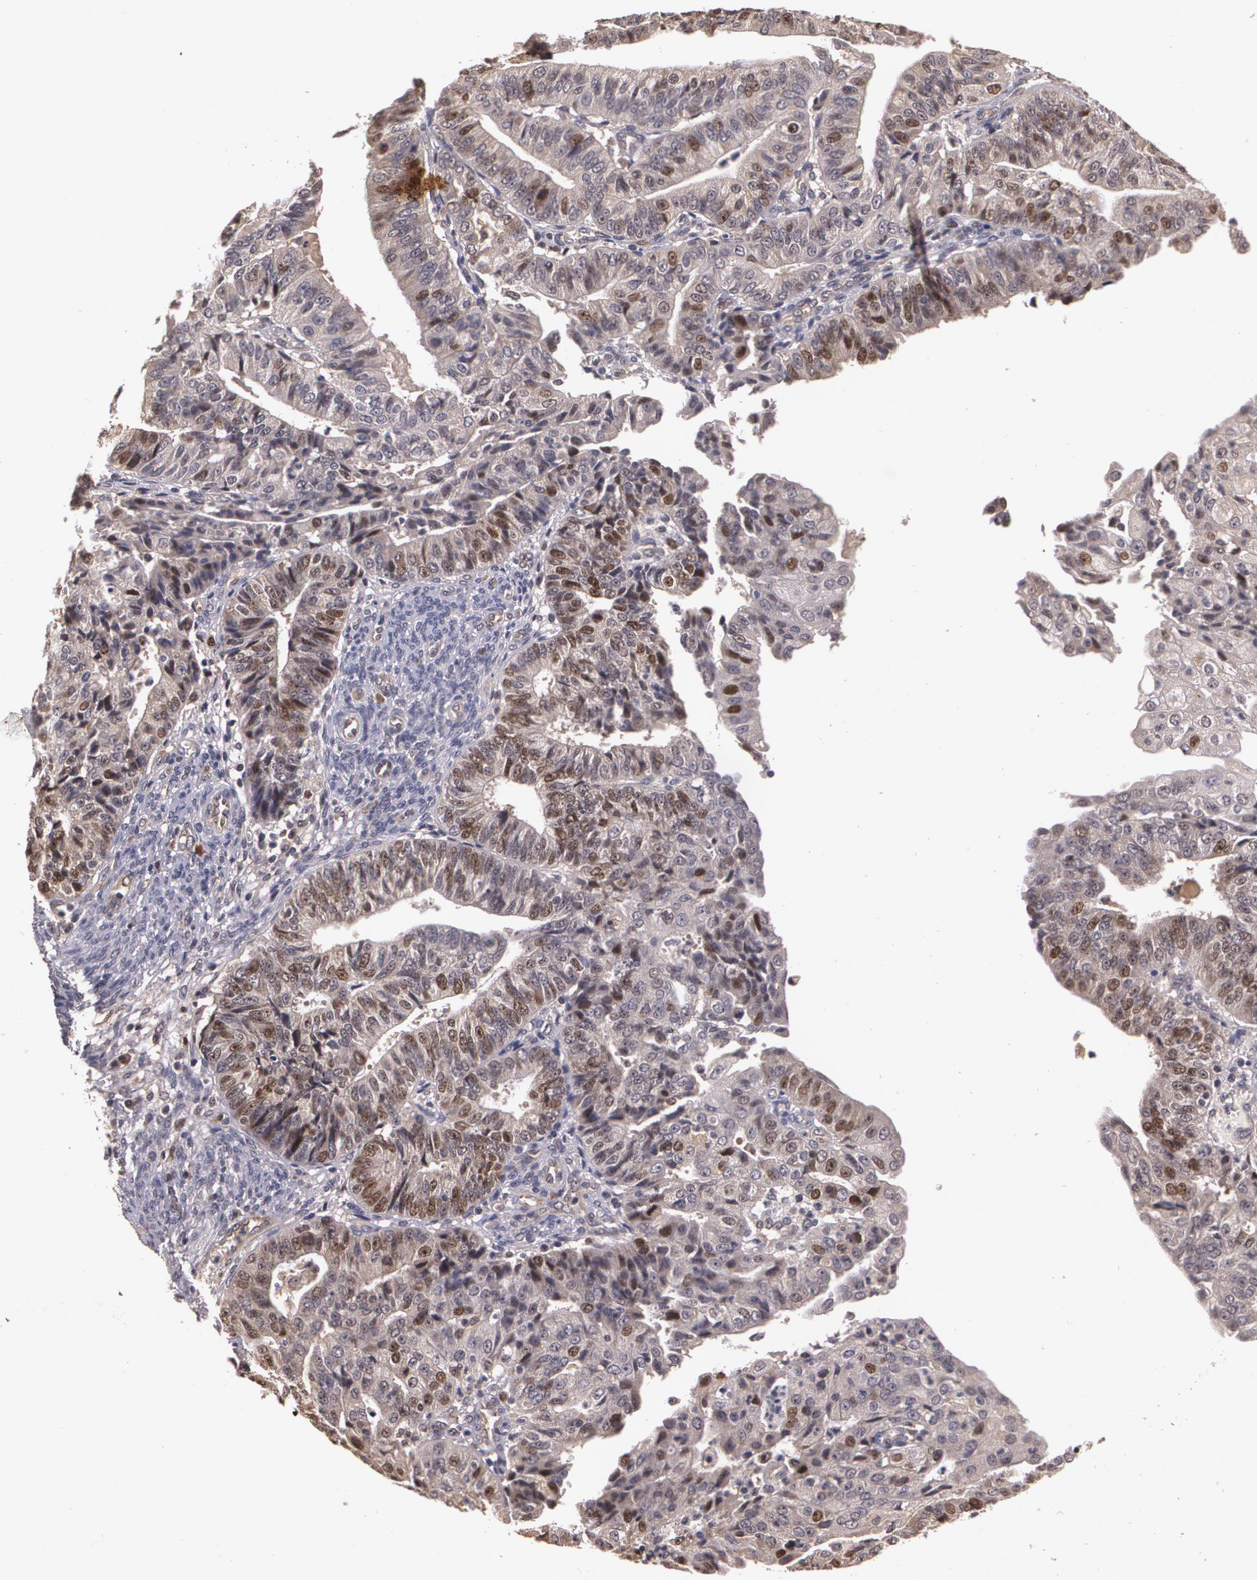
{"staining": {"intensity": "moderate", "quantity": ">75%", "location": "cytoplasmic/membranous,nuclear"}, "tissue": "endometrial cancer", "cell_type": "Tumor cells", "image_type": "cancer", "snomed": [{"axis": "morphology", "description": "Adenocarcinoma, NOS"}, {"axis": "topography", "description": "Endometrium"}], "caption": "Protein staining demonstrates moderate cytoplasmic/membranous and nuclear expression in about >75% of tumor cells in endometrial adenocarcinoma.", "gene": "BRCA1", "patient": {"sex": "female", "age": 56}}